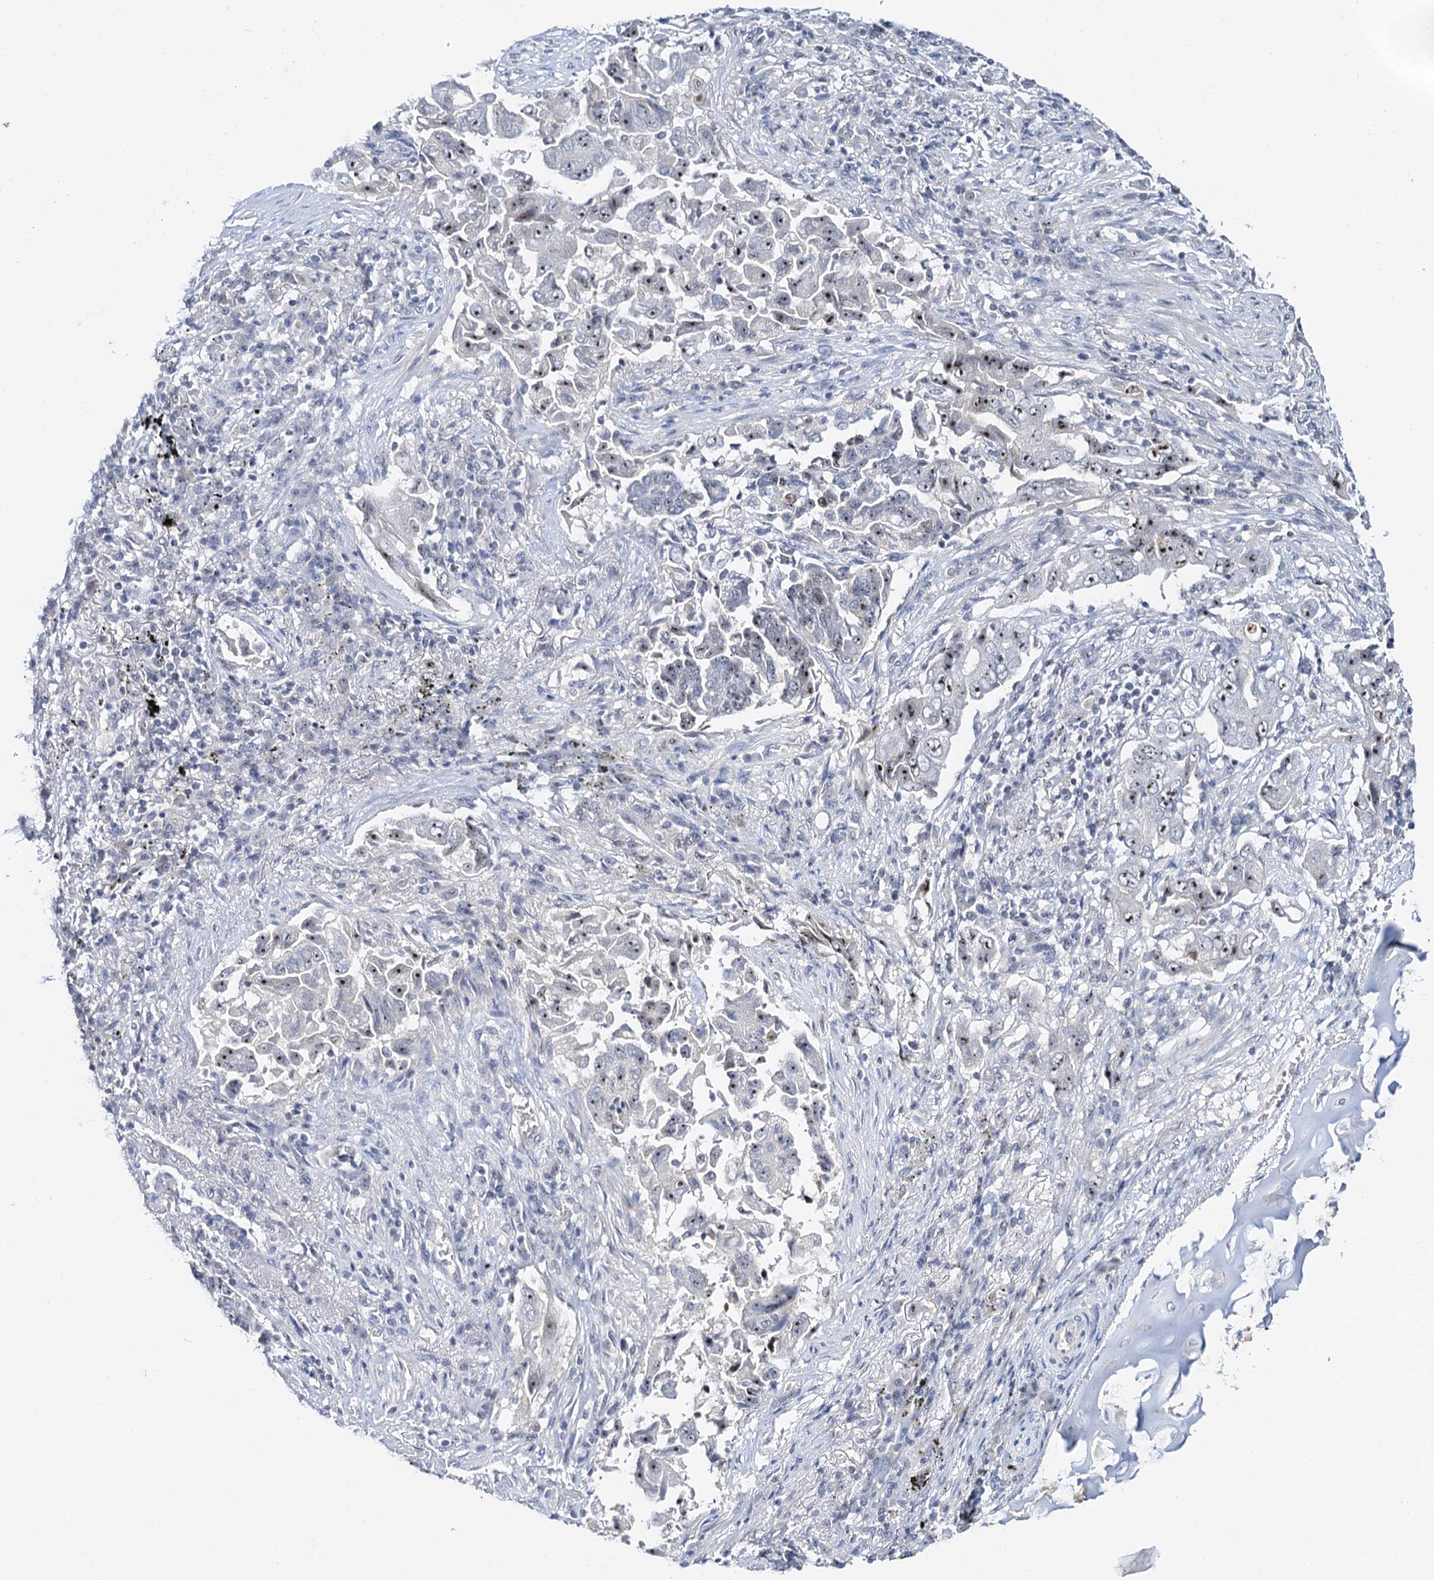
{"staining": {"intensity": "weak", "quantity": ">75%", "location": "nuclear"}, "tissue": "lung cancer", "cell_type": "Tumor cells", "image_type": "cancer", "snomed": [{"axis": "morphology", "description": "Adenocarcinoma, NOS"}, {"axis": "topography", "description": "Lung"}], "caption": "Lung cancer (adenocarcinoma) stained with a protein marker displays weak staining in tumor cells.", "gene": "NOP2", "patient": {"sex": "female", "age": 51}}